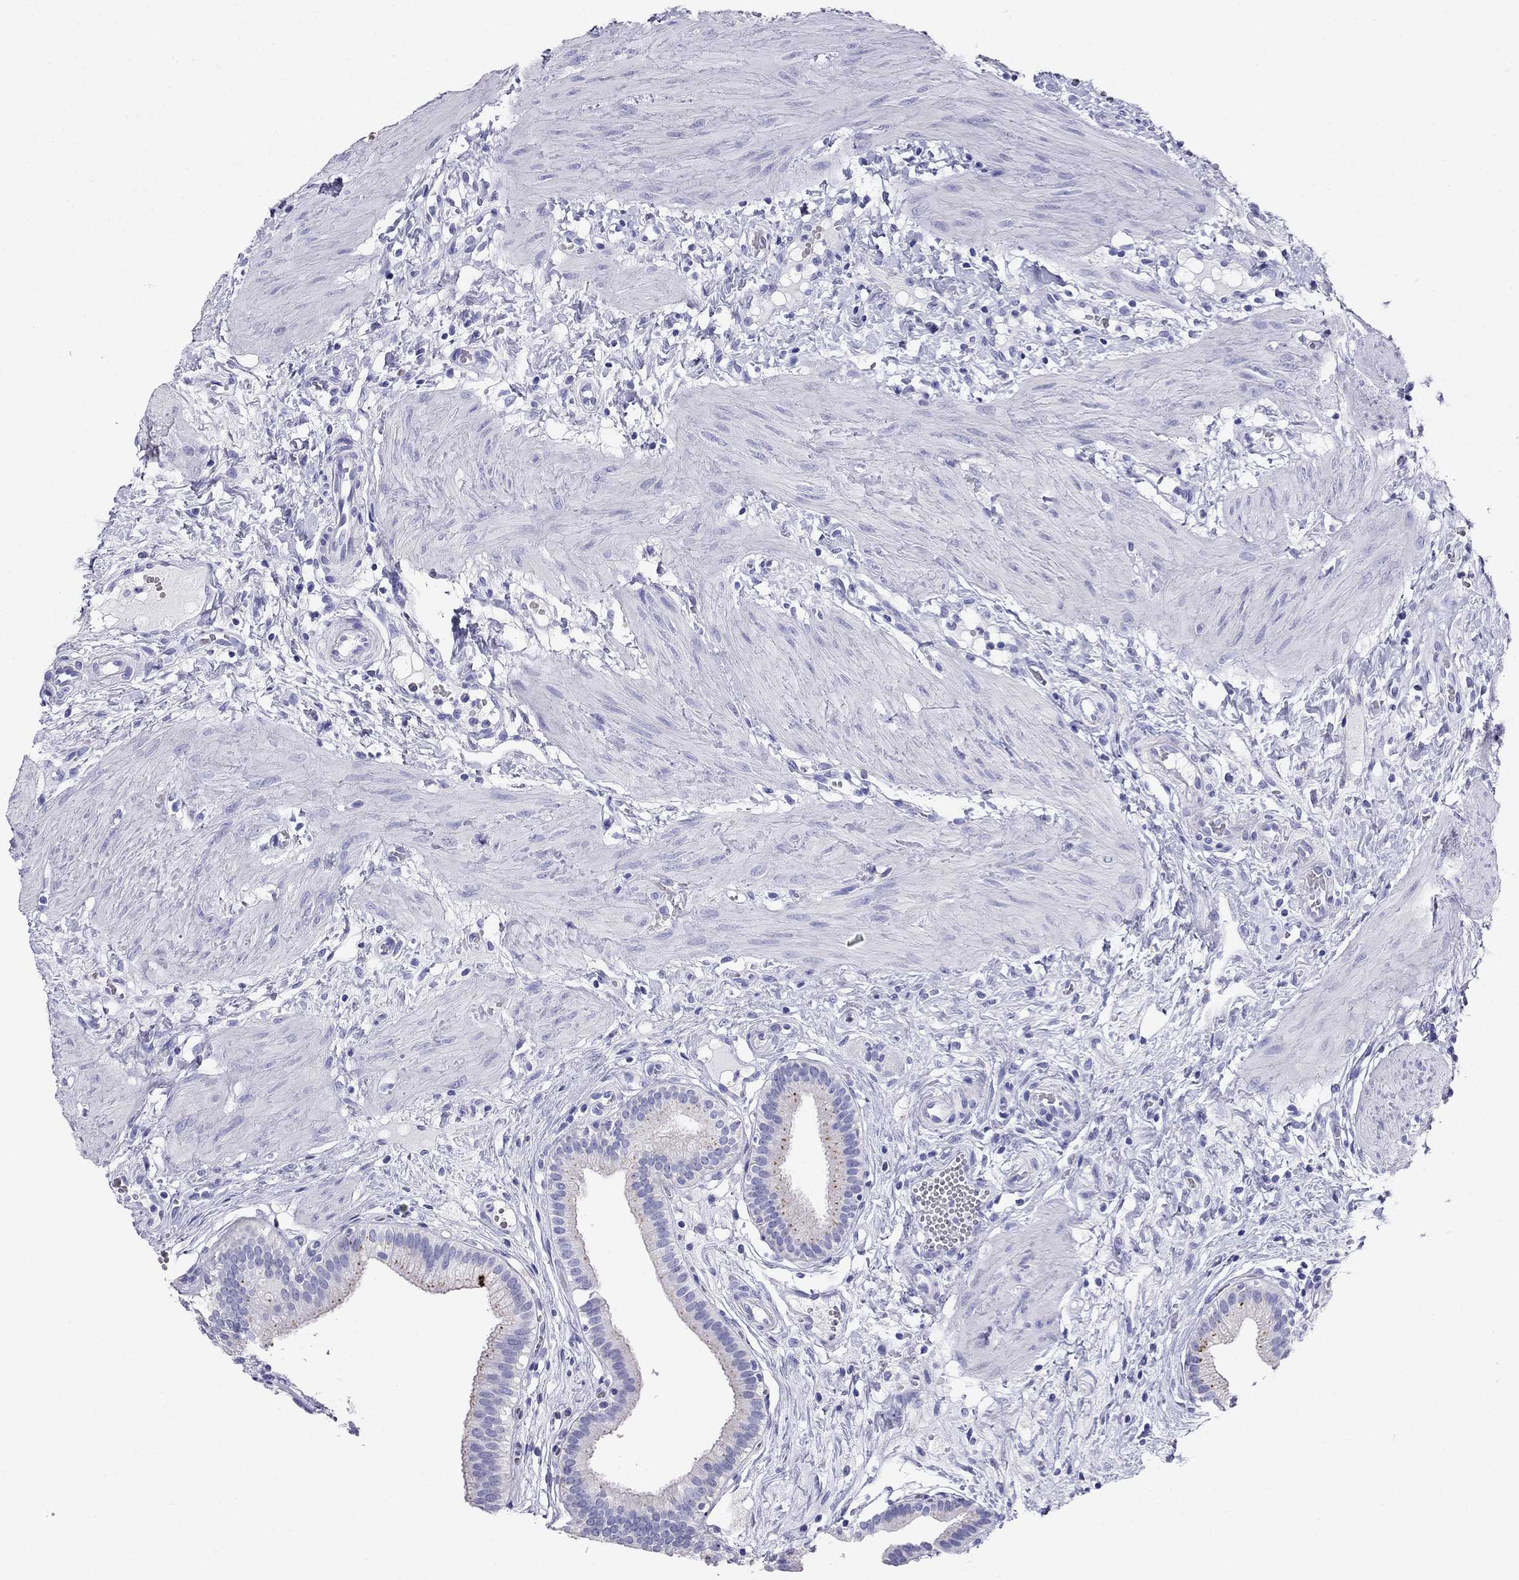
{"staining": {"intensity": "negative", "quantity": "none", "location": "none"}, "tissue": "gallbladder", "cell_type": "Glandular cells", "image_type": "normal", "snomed": [{"axis": "morphology", "description": "Normal tissue, NOS"}, {"axis": "topography", "description": "Gallbladder"}], "caption": "Immunohistochemical staining of benign gallbladder shows no significant positivity in glandular cells.", "gene": "MC5R", "patient": {"sex": "female", "age": 24}}